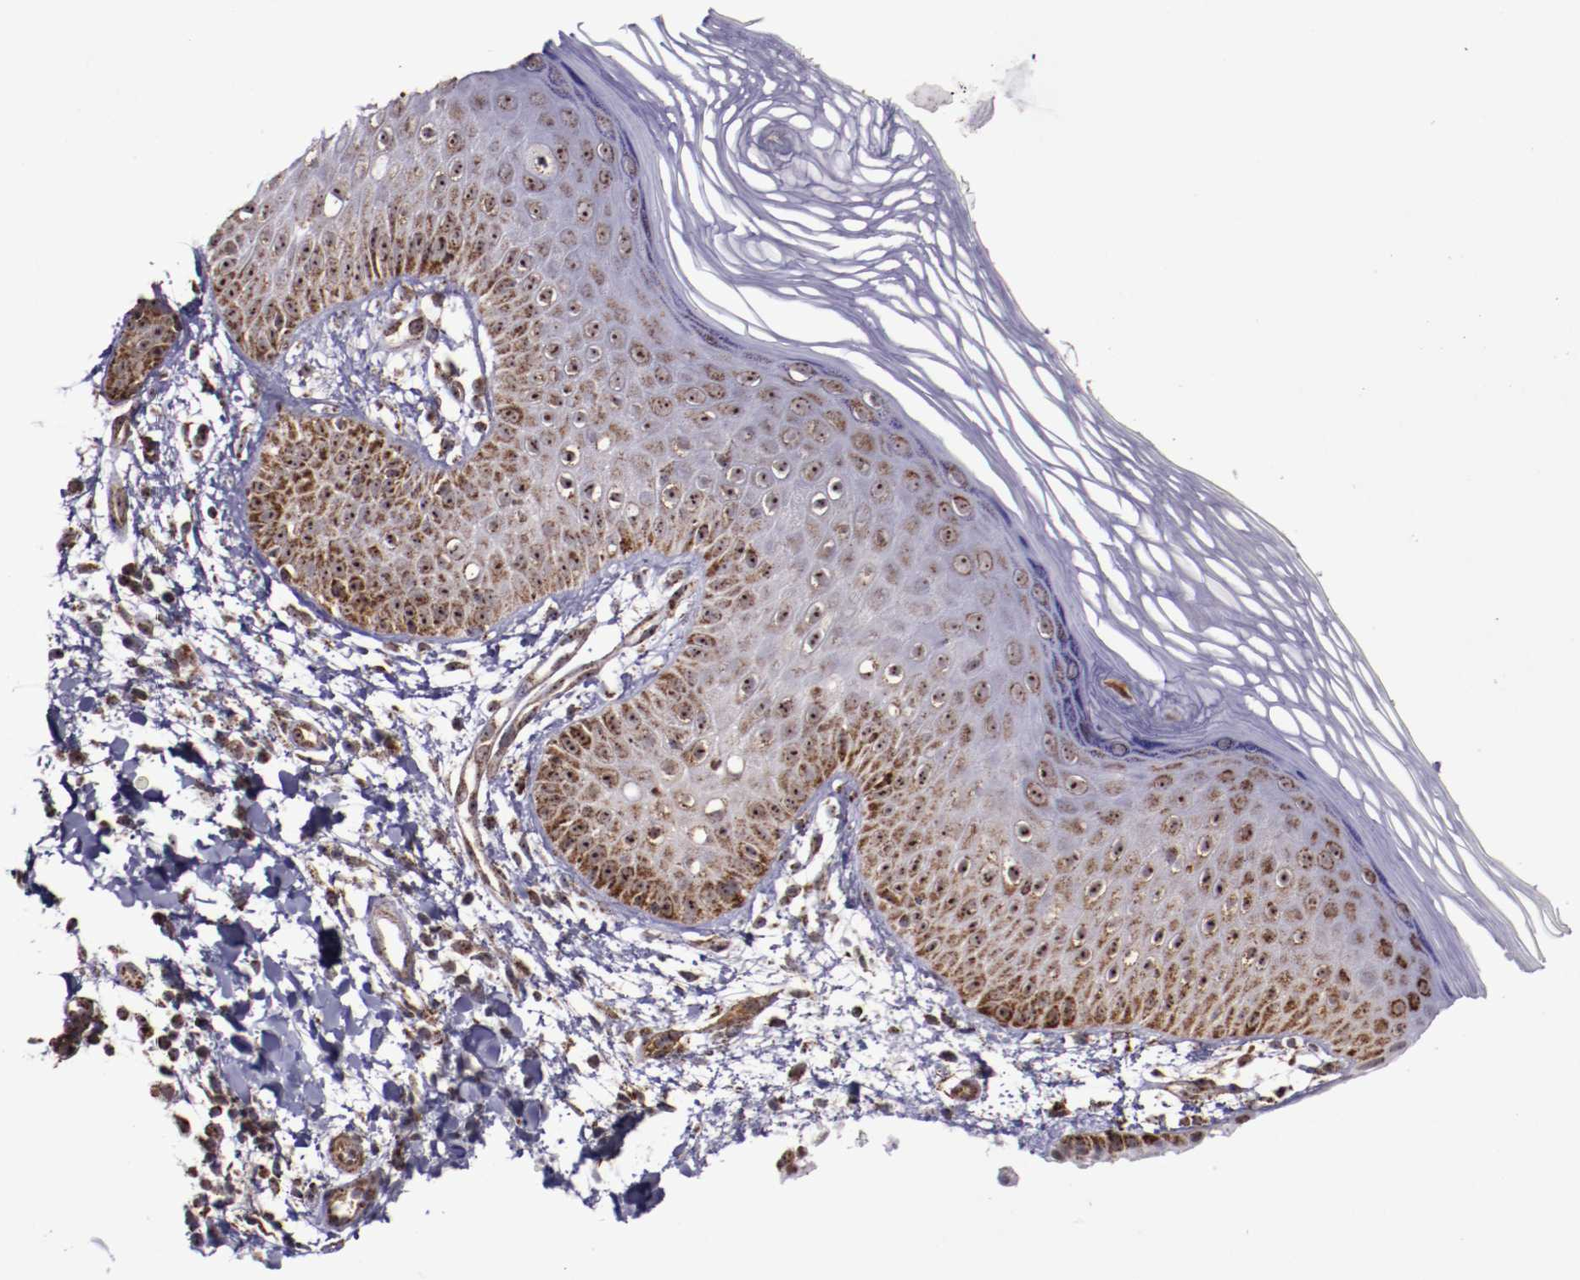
{"staining": {"intensity": "moderate", "quantity": ">75%", "location": "cytoplasmic/membranous,nuclear"}, "tissue": "skin", "cell_type": "Epidermal cells", "image_type": "normal", "snomed": [{"axis": "morphology", "description": "Normal tissue, NOS"}, {"axis": "morphology", "description": "Inflammation, NOS"}, {"axis": "topography", "description": "Soft tissue"}, {"axis": "topography", "description": "Anal"}], "caption": "Immunohistochemical staining of unremarkable human skin exhibits medium levels of moderate cytoplasmic/membranous,nuclear positivity in about >75% of epidermal cells.", "gene": "LONP1", "patient": {"sex": "female", "age": 15}}